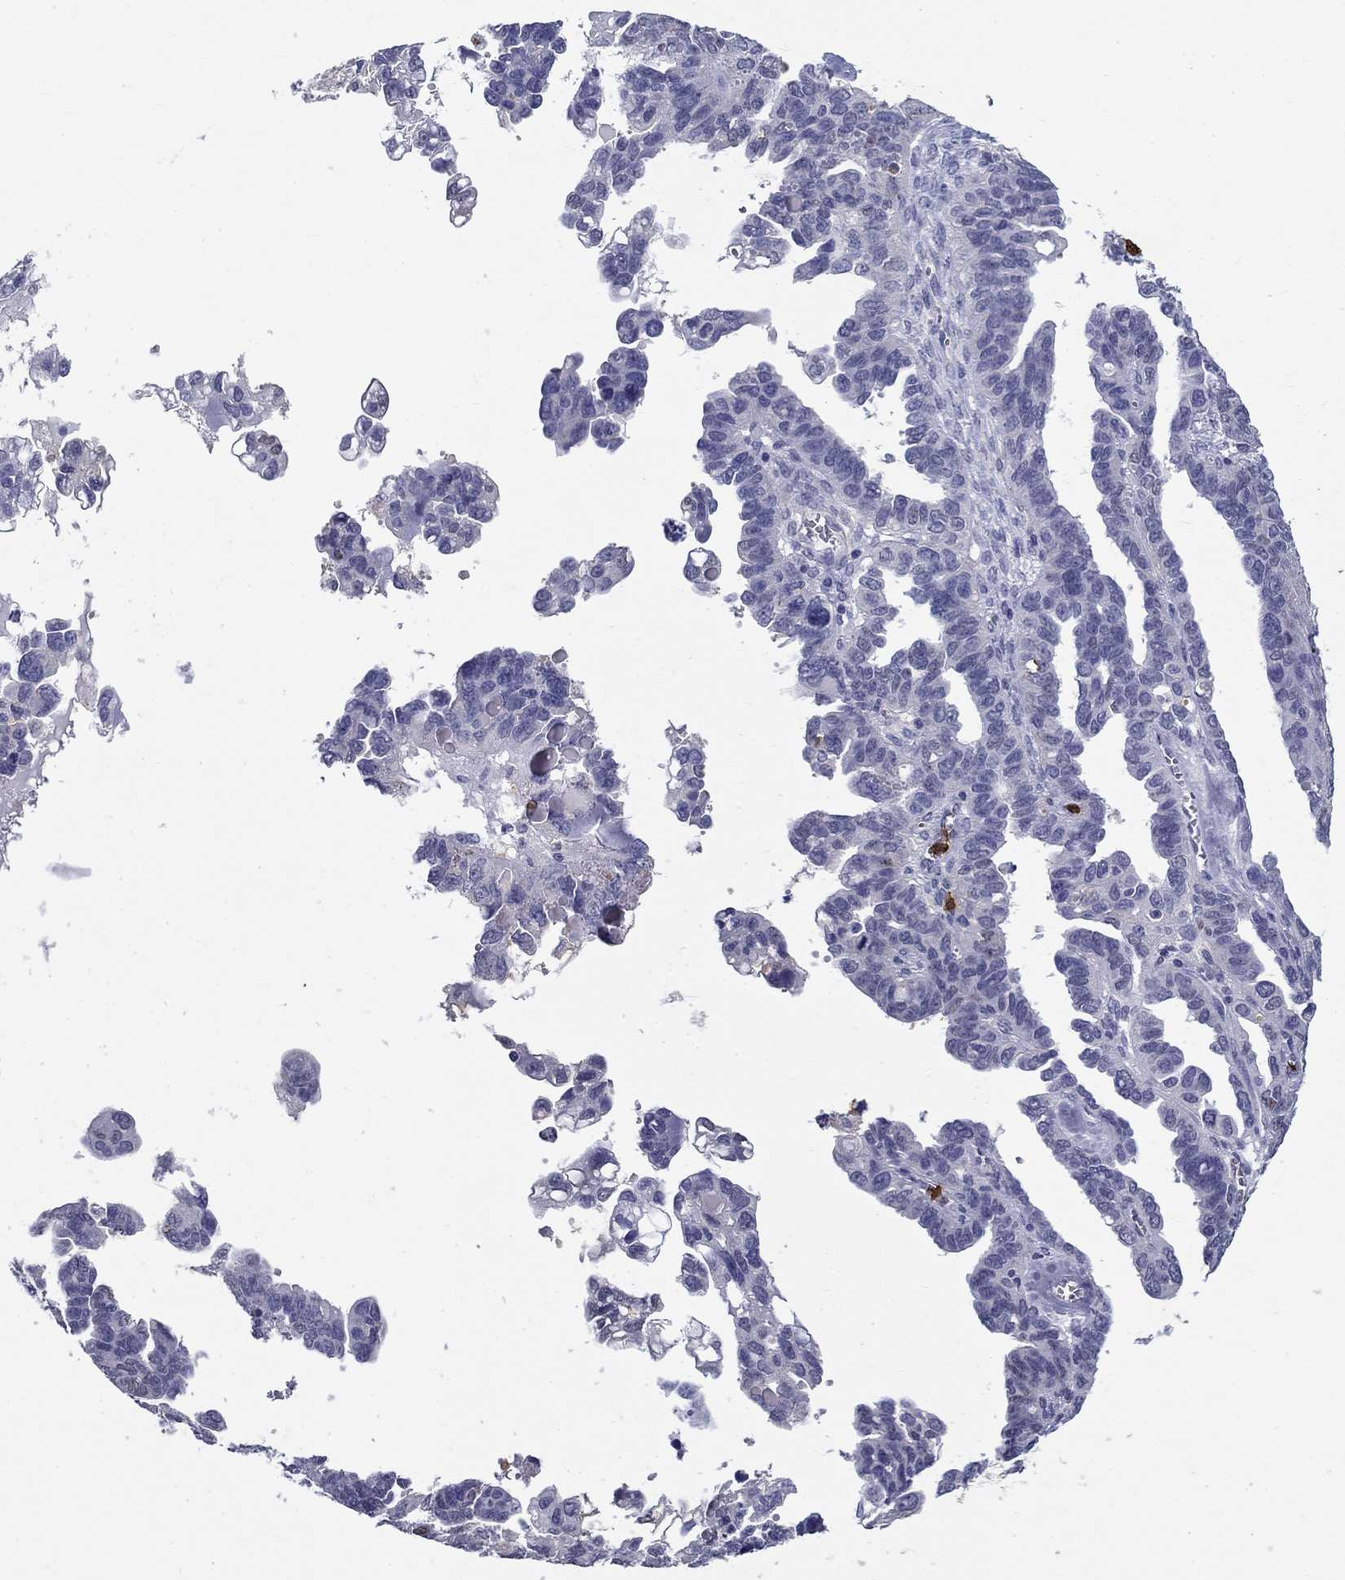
{"staining": {"intensity": "negative", "quantity": "none", "location": "none"}, "tissue": "ovarian cancer", "cell_type": "Tumor cells", "image_type": "cancer", "snomed": [{"axis": "morphology", "description": "Cystadenocarcinoma, serous, NOS"}, {"axis": "topography", "description": "Ovary"}], "caption": "This is a image of immunohistochemistry (IHC) staining of ovarian serous cystadenocarcinoma, which shows no positivity in tumor cells. (Brightfield microscopy of DAB (3,3'-diaminobenzidine) IHC at high magnification).", "gene": "IGSF8", "patient": {"sex": "female", "age": 69}}